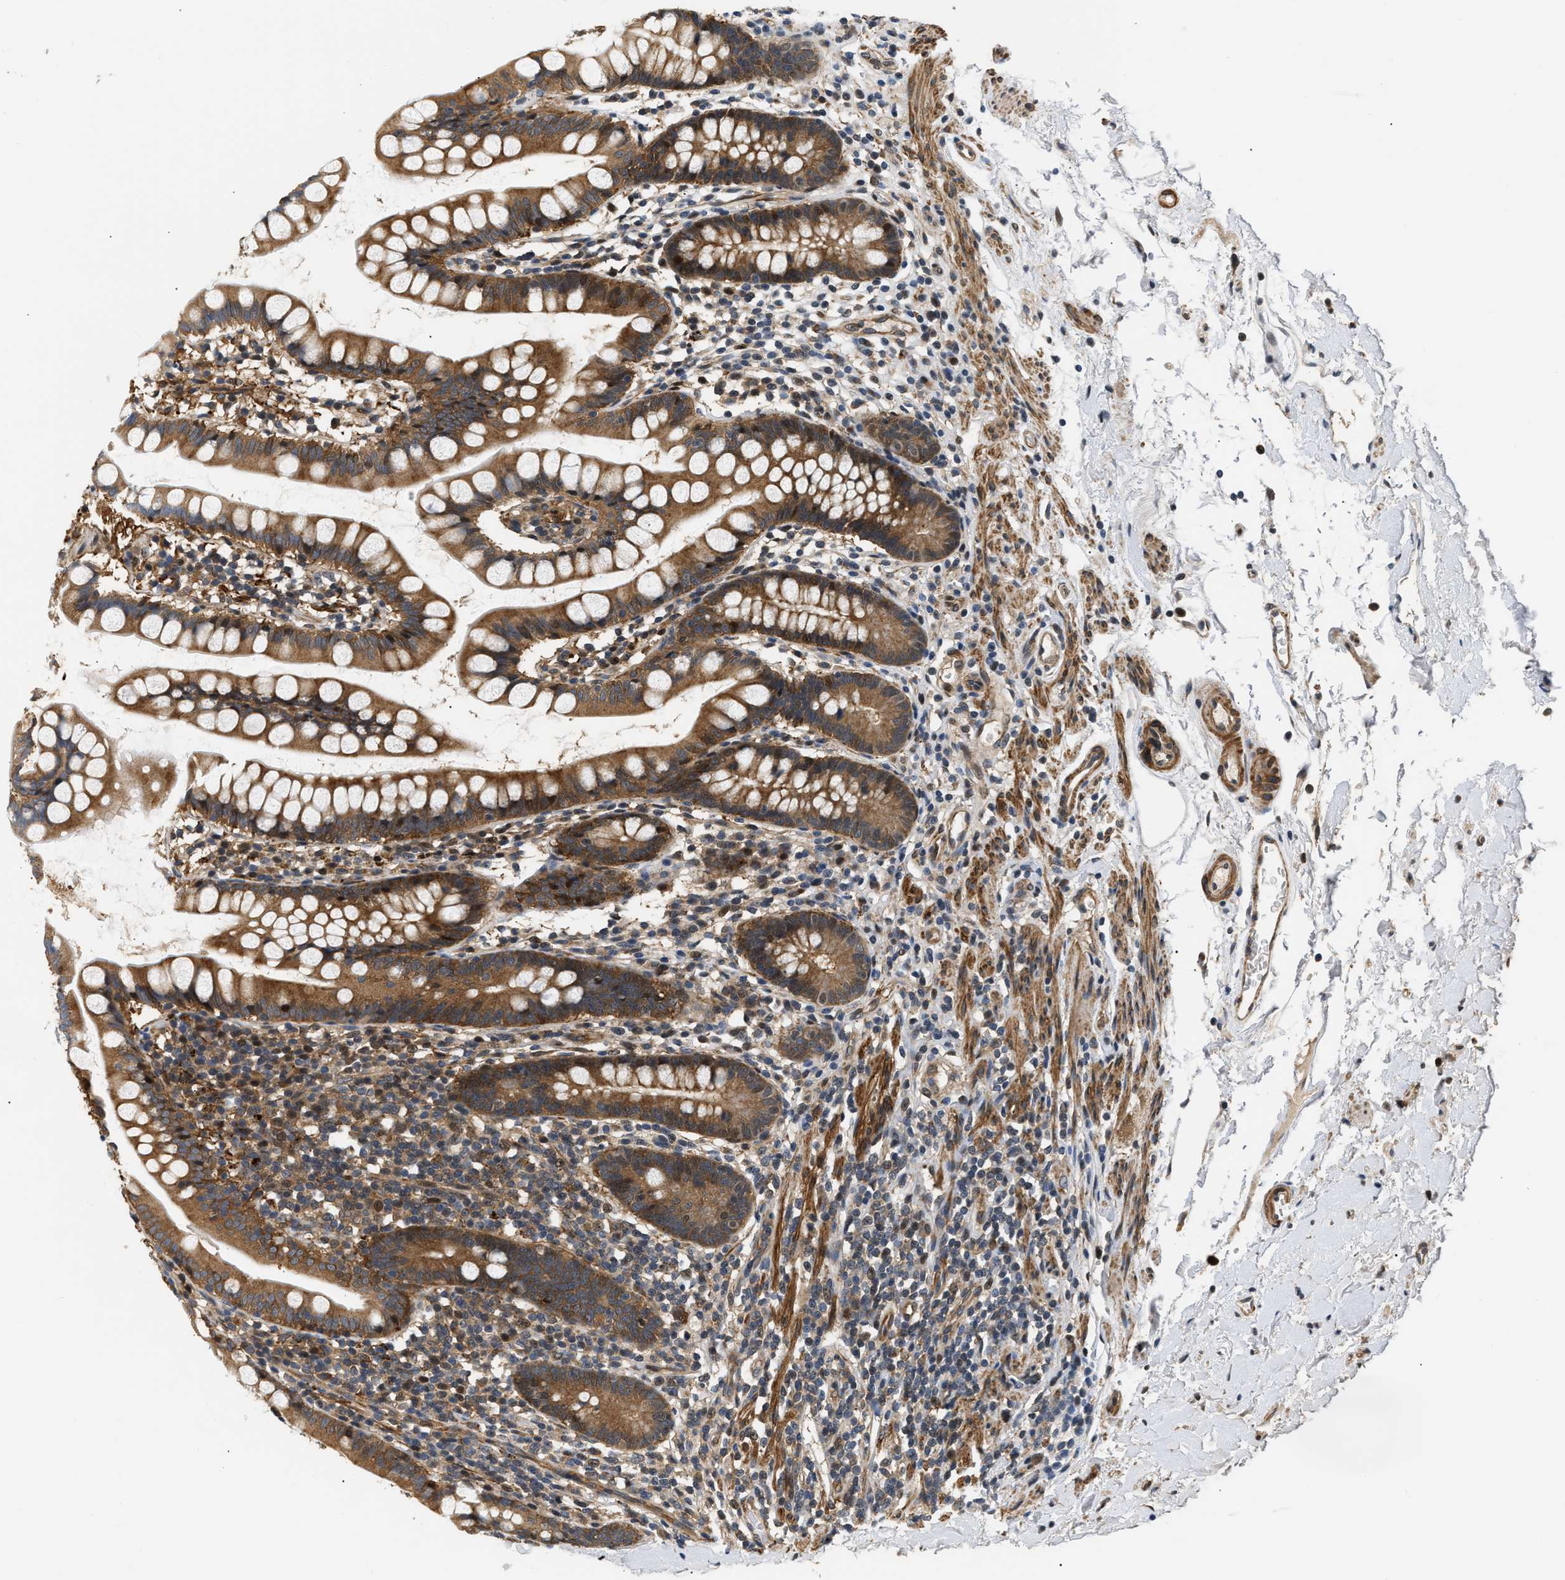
{"staining": {"intensity": "moderate", "quantity": ">75%", "location": "cytoplasmic/membranous"}, "tissue": "small intestine", "cell_type": "Glandular cells", "image_type": "normal", "snomed": [{"axis": "morphology", "description": "Normal tissue, NOS"}, {"axis": "topography", "description": "Small intestine"}], "caption": "Immunohistochemistry (IHC) image of normal small intestine stained for a protein (brown), which reveals medium levels of moderate cytoplasmic/membranous positivity in approximately >75% of glandular cells.", "gene": "LARP6", "patient": {"sex": "female", "age": 84}}